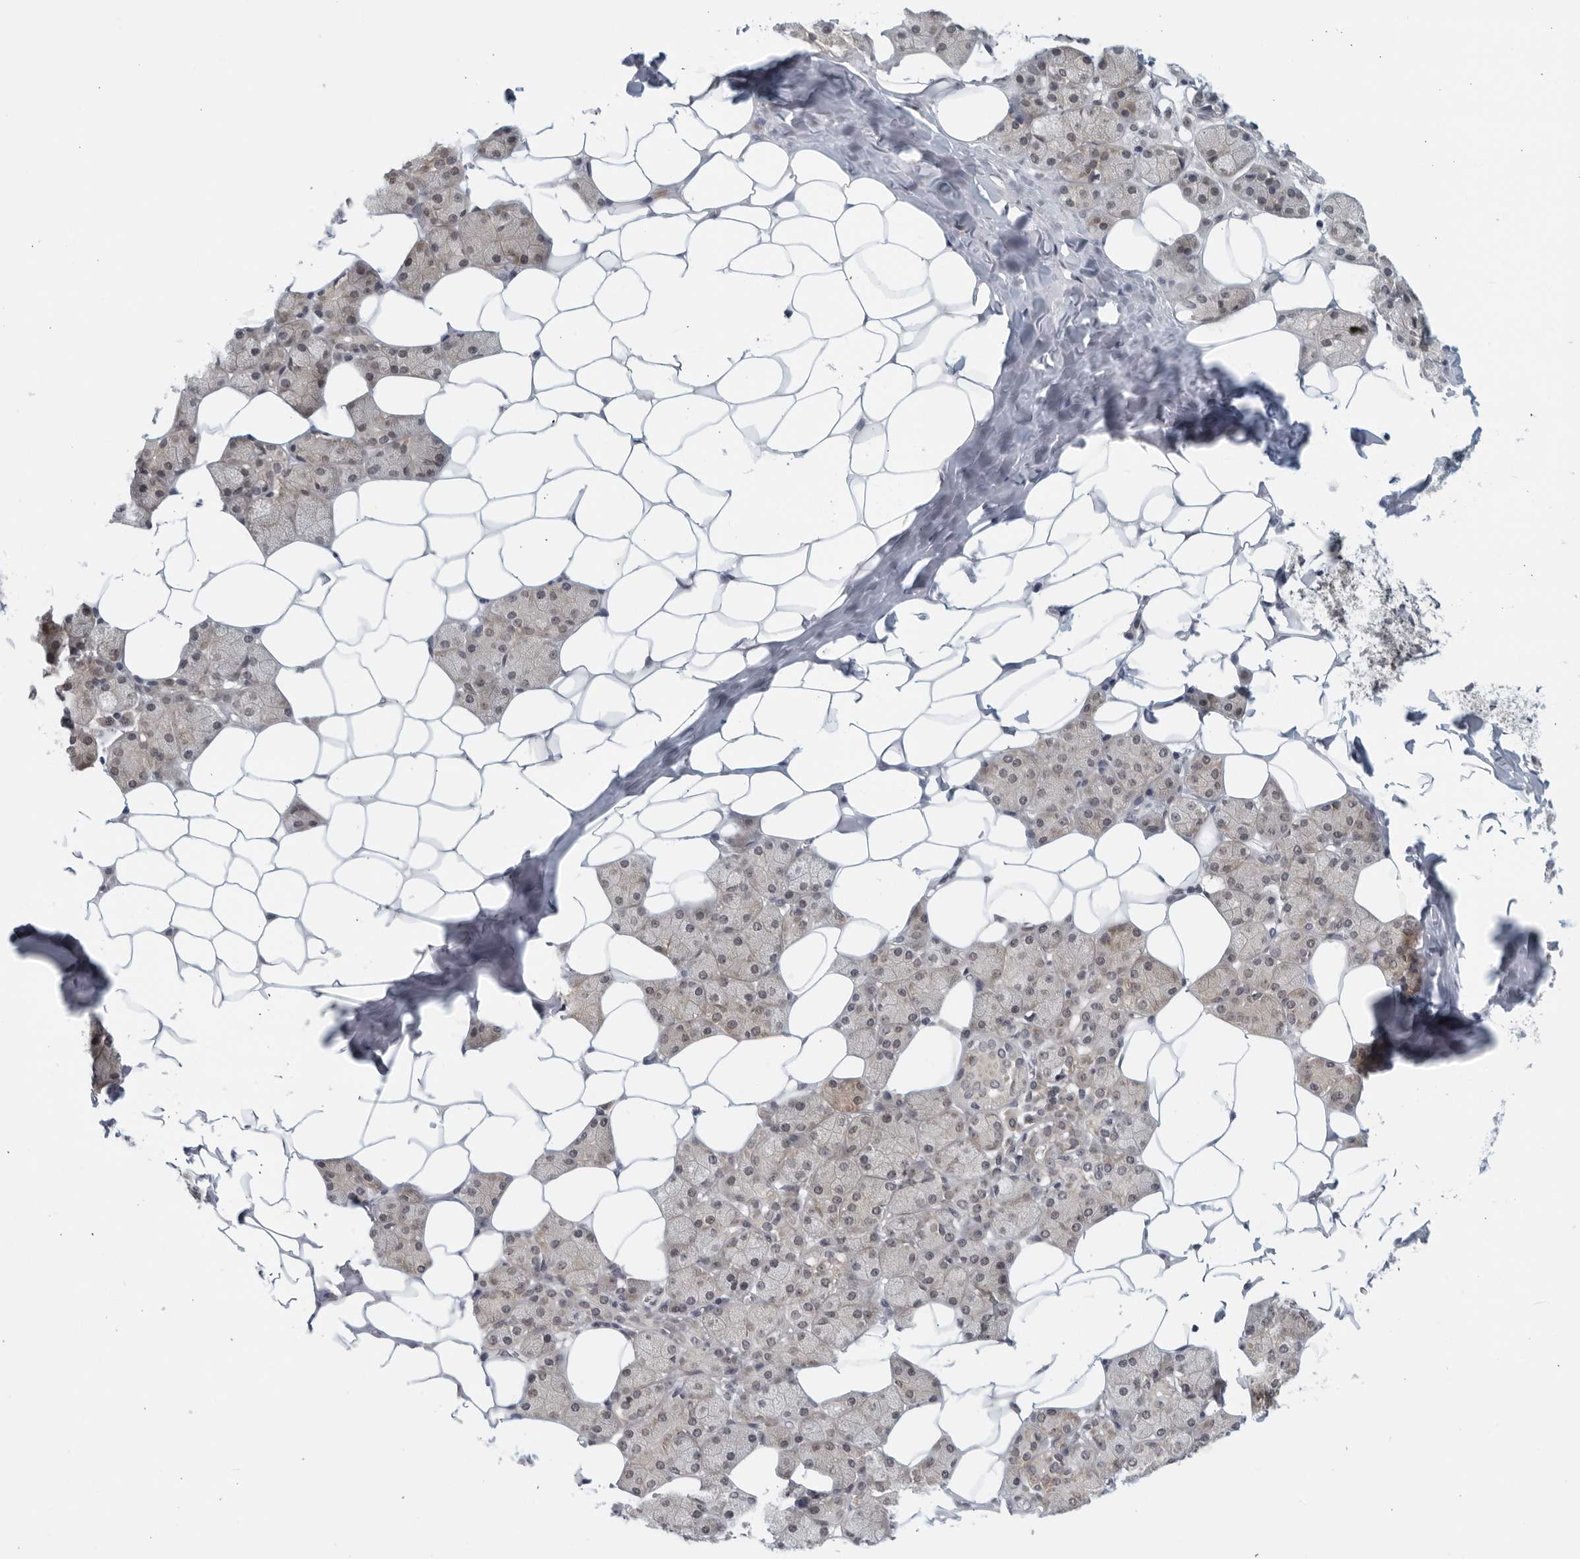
{"staining": {"intensity": "weak", "quantity": "25%-75%", "location": "cytoplasmic/membranous"}, "tissue": "salivary gland", "cell_type": "Glandular cells", "image_type": "normal", "snomed": [{"axis": "morphology", "description": "Normal tissue, NOS"}, {"axis": "topography", "description": "Salivary gland"}], "caption": "Immunohistochemistry (IHC) photomicrograph of benign salivary gland: human salivary gland stained using immunohistochemistry exhibits low levels of weak protein expression localized specifically in the cytoplasmic/membranous of glandular cells, appearing as a cytoplasmic/membranous brown color.", "gene": "RC3H1", "patient": {"sex": "female", "age": 33}}